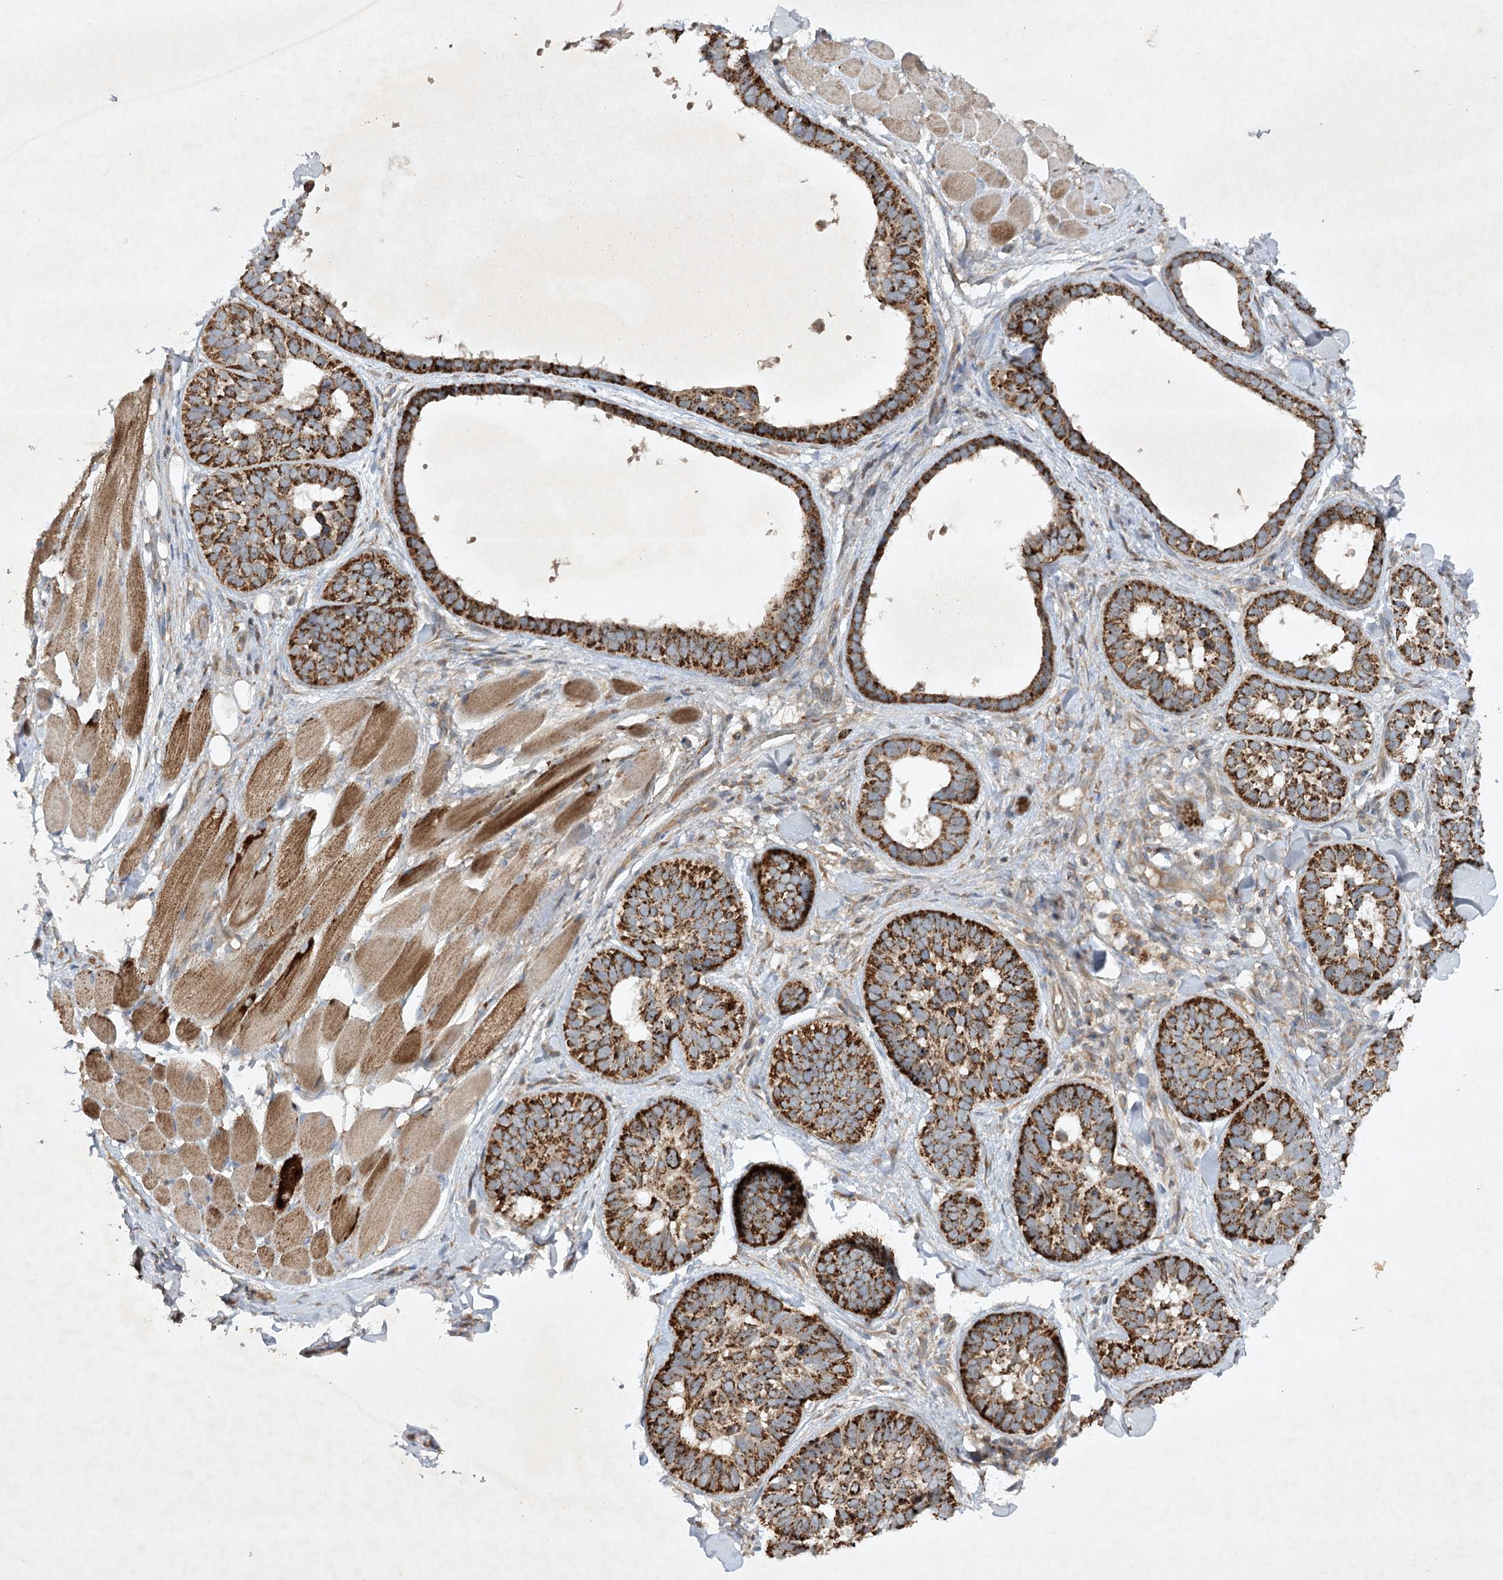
{"staining": {"intensity": "strong", "quantity": ">75%", "location": "cytoplasmic/membranous"}, "tissue": "skin cancer", "cell_type": "Tumor cells", "image_type": "cancer", "snomed": [{"axis": "morphology", "description": "Basal cell carcinoma"}, {"axis": "topography", "description": "Skin"}], "caption": "This is a micrograph of IHC staining of basal cell carcinoma (skin), which shows strong staining in the cytoplasmic/membranous of tumor cells.", "gene": "TRAF3IP1", "patient": {"sex": "male", "age": 62}}